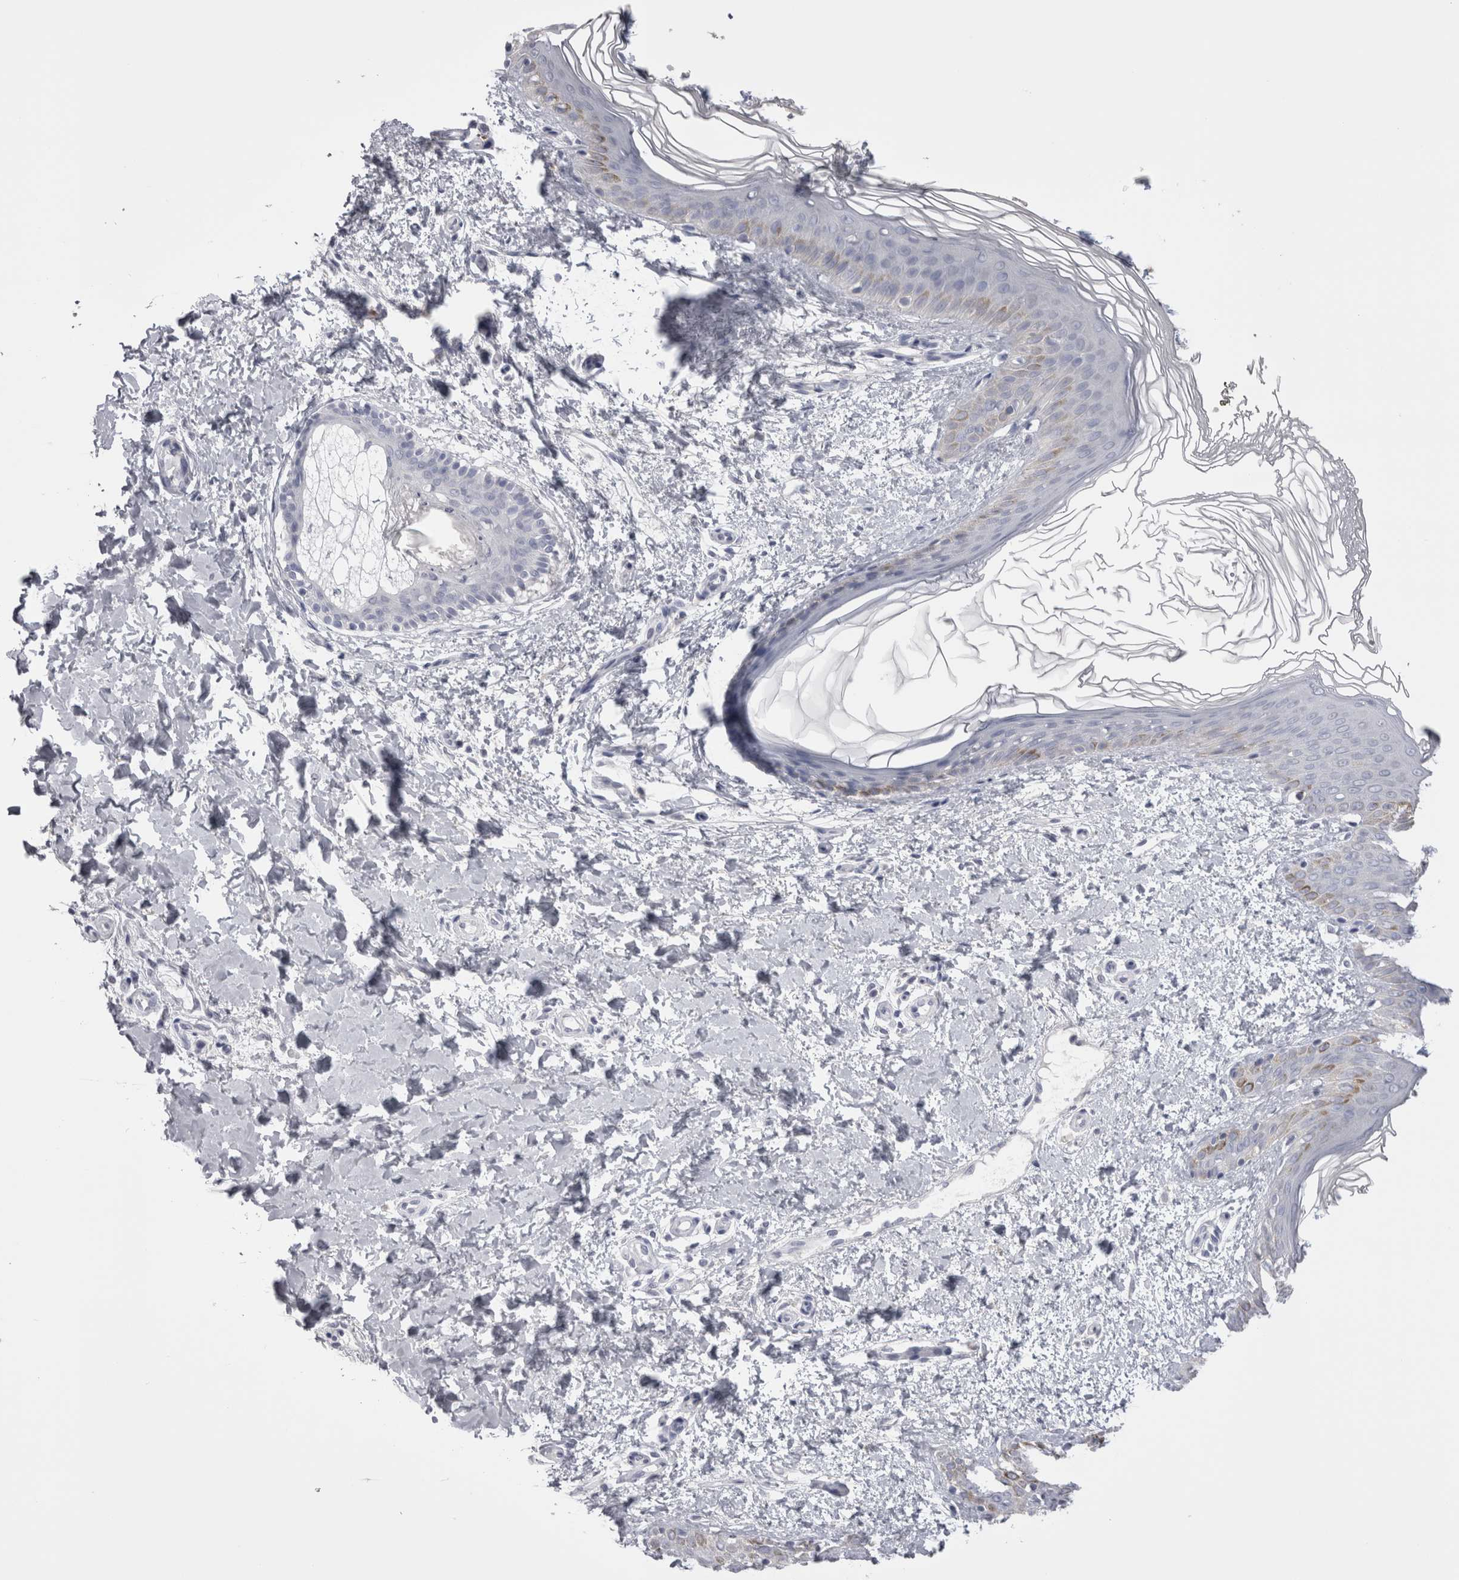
{"staining": {"intensity": "negative", "quantity": "none", "location": "none"}, "tissue": "skin", "cell_type": "Fibroblasts", "image_type": "normal", "snomed": [{"axis": "morphology", "description": "Normal tissue, NOS"}, {"axis": "morphology", "description": "Neoplasm, benign, NOS"}, {"axis": "topography", "description": "Skin"}, {"axis": "topography", "description": "Soft tissue"}], "caption": "Photomicrograph shows no significant protein positivity in fibroblasts of unremarkable skin. Brightfield microscopy of immunohistochemistry (IHC) stained with DAB (3,3'-diaminobenzidine) (brown) and hematoxylin (blue), captured at high magnification.", "gene": "SUCNR1", "patient": {"sex": "male", "age": 26}}